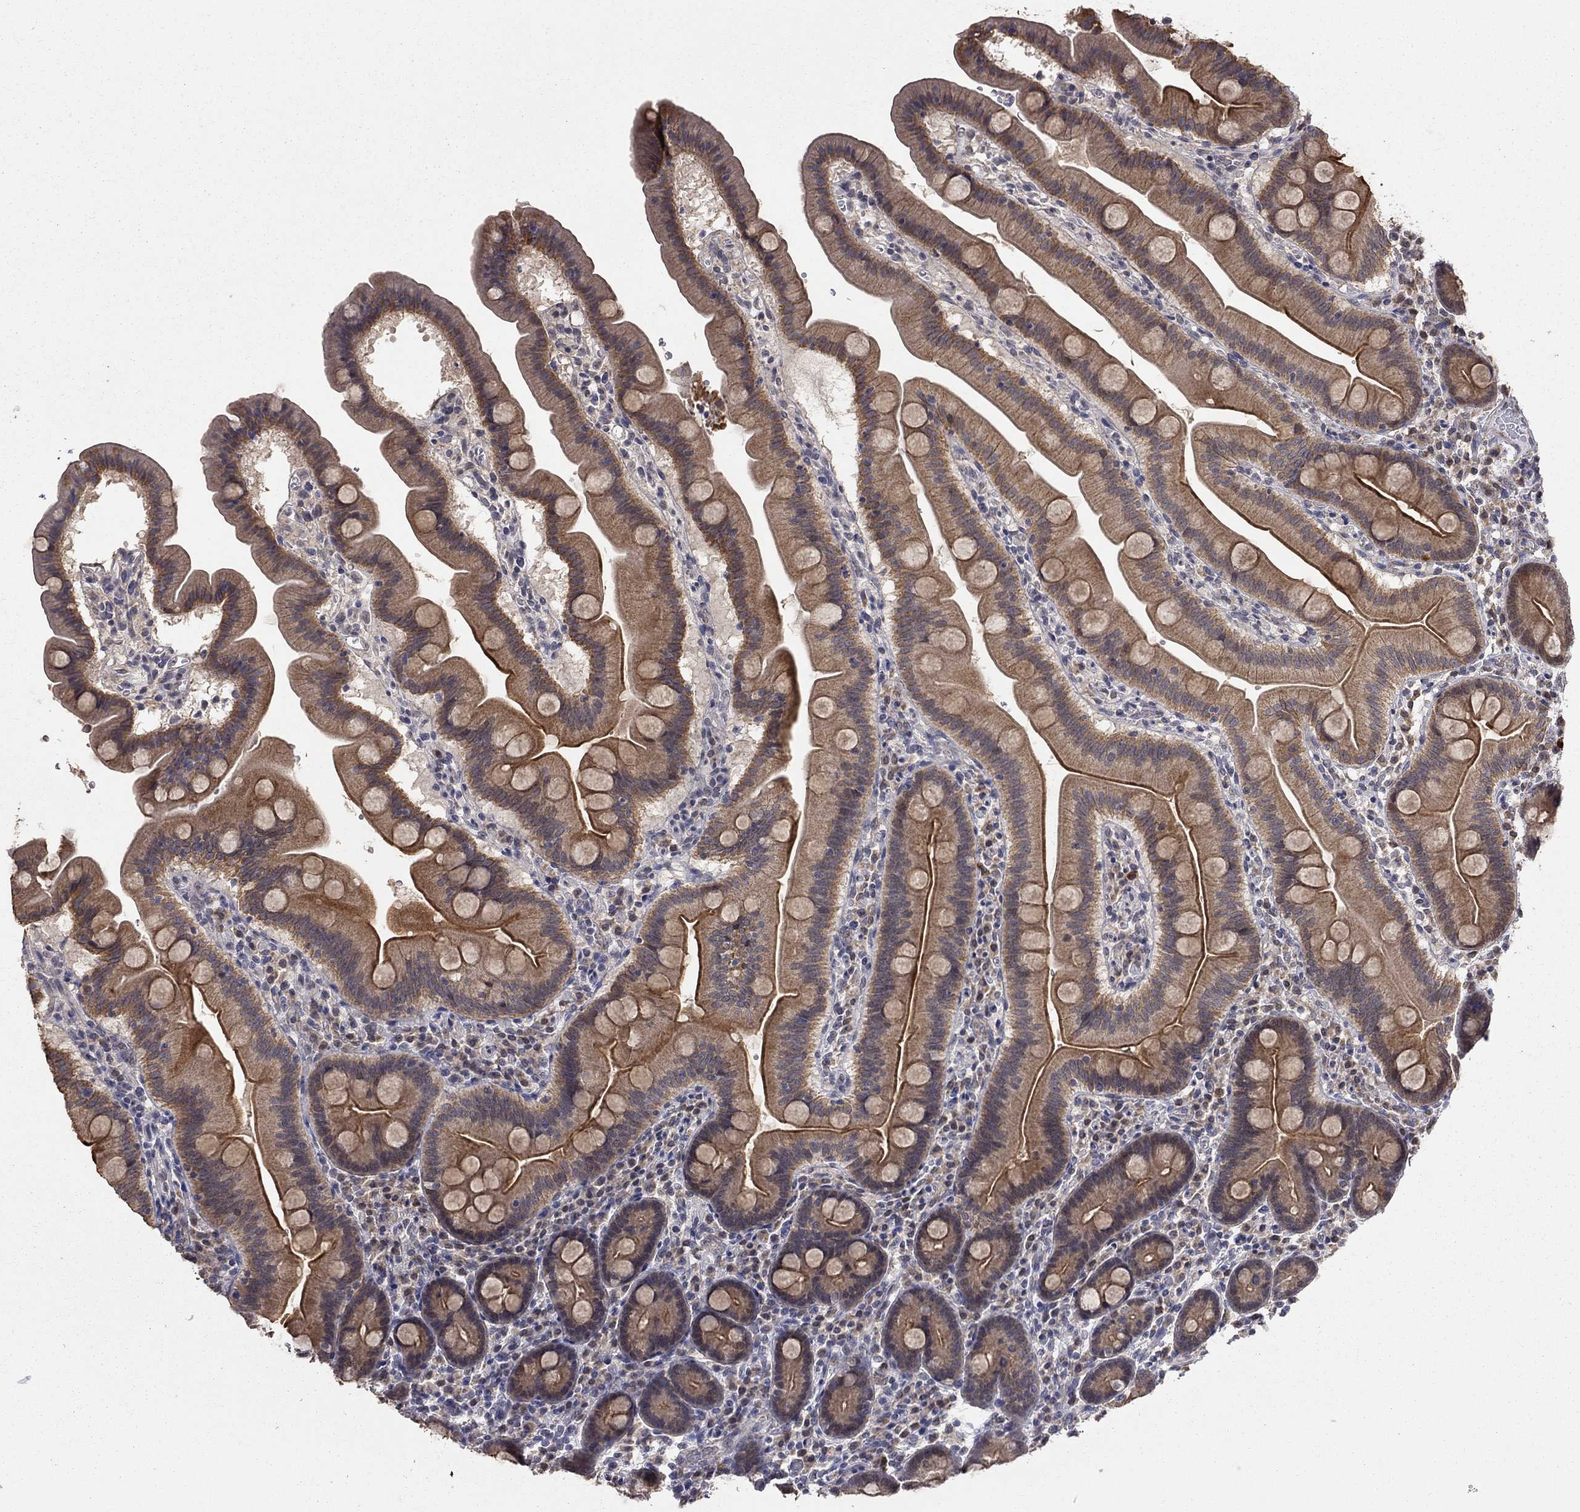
{"staining": {"intensity": "strong", "quantity": "25%-75%", "location": "cytoplasmic/membranous"}, "tissue": "duodenum", "cell_type": "Glandular cells", "image_type": "normal", "snomed": [{"axis": "morphology", "description": "Normal tissue, NOS"}, {"axis": "topography", "description": "Duodenum"}], "caption": "High-magnification brightfield microscopy of benign duodenum stained with DAB (brown) and counterstained with hematoxylin (blue). glandular cells exhibit strong cytoplasmic/membranous positivity is identified in approximately25%-75% of cells.", "gene": "ANKRA2", "patient": {"sex": "male", "age": 59}}